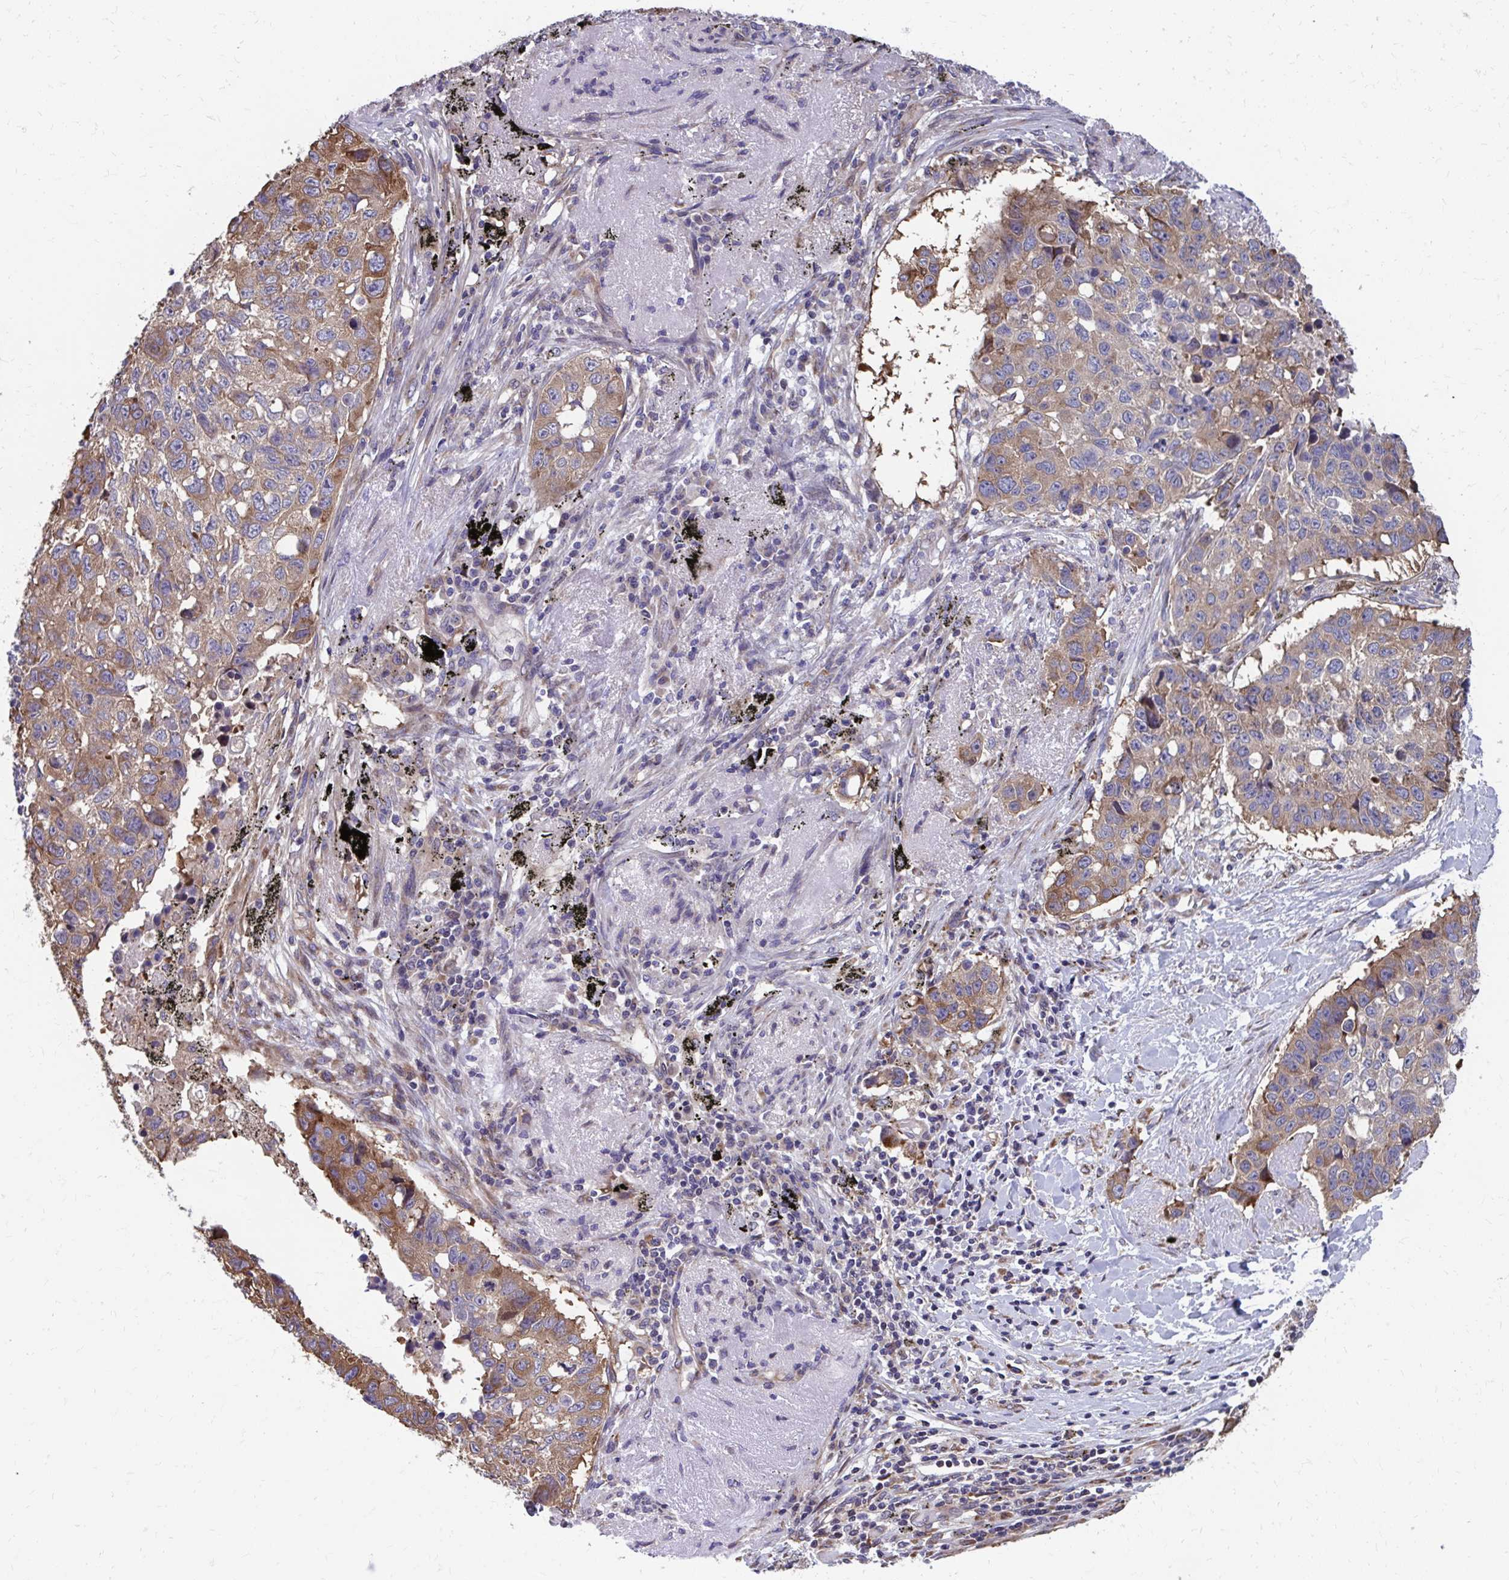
{"staining": {"intensity": "moderate", "quantity": "25%-75%", "location": "cytoplasmic/membranous"}, "tissue": "lung cancer", "cell_type": "Tumor cells", "image_type": "cancer", "snomed": [{"axis": "morphology", "description": "Squamous cell carcinoma, NOS"}, {"axis": "topography", "description": "Lung"}], "caption": "Protein expression analysis of squamous cell carcinoma (lung) reveals moderate cytoplasmic/membranous positivity in about 25%-75% of tumor cells.", "gene": "ZNF778", "patient": {"sex": "male", "age": 60}}